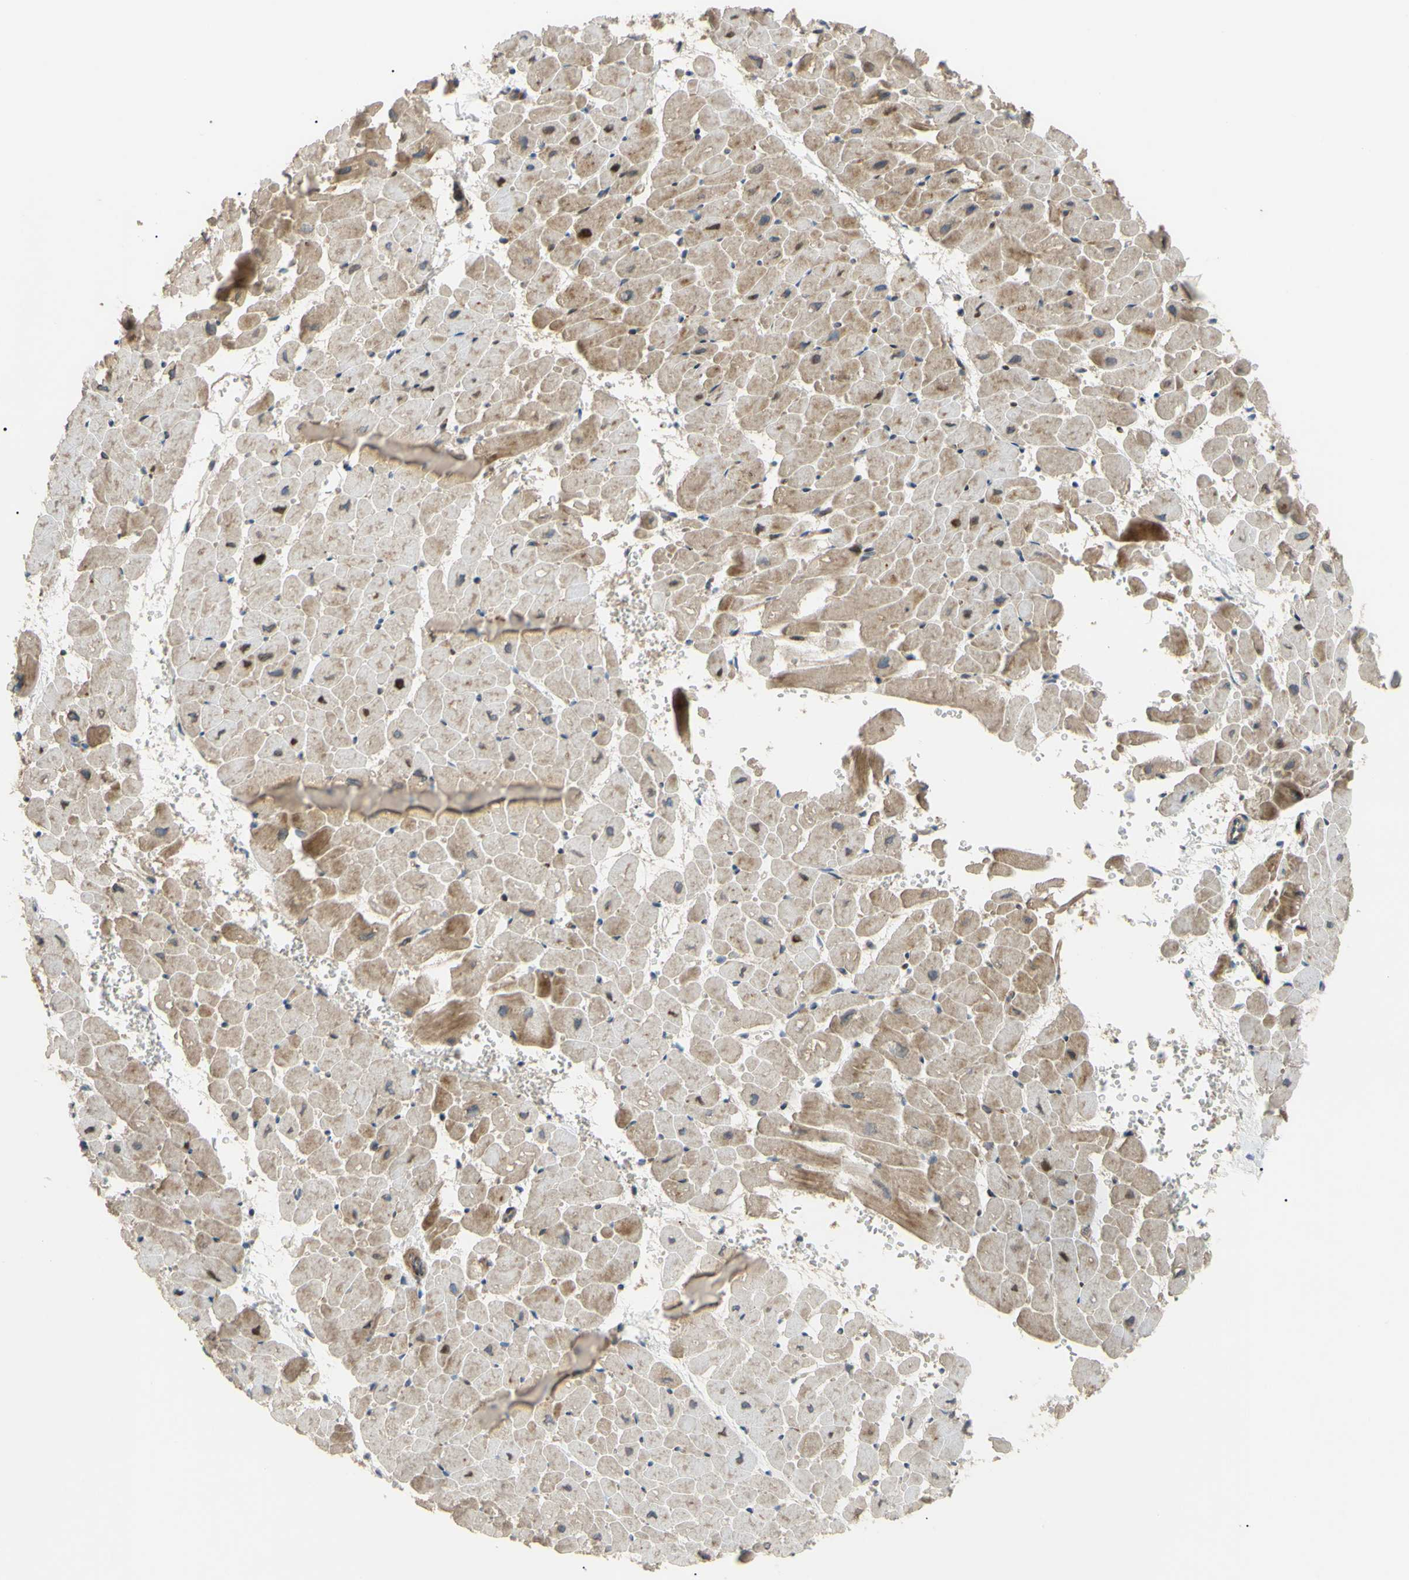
{"staining": {"intensity": "weak", "quantity": "25%-75%", "location": "cytoplasmic/membranous"}, "tissue": "heart muscle", "cell_type": "Cardiomyocytes", "image_type": "normal", "snomed": [{"axis": "morphology", "description": "Normal tissue, NOS"}, {"axis": "topography", "description": "Heart"}], "caption": "Immunohistochemistry (DAB (3,3'-diaminobenzidine)) staining of benign heart muscle demonstrates weak cytoplasmic/membranous protein staining in approximately 25%-75% of cardiomyocytes.", "gene": "SPTLC1", "patient": {"sex": "male", "age": 45}}